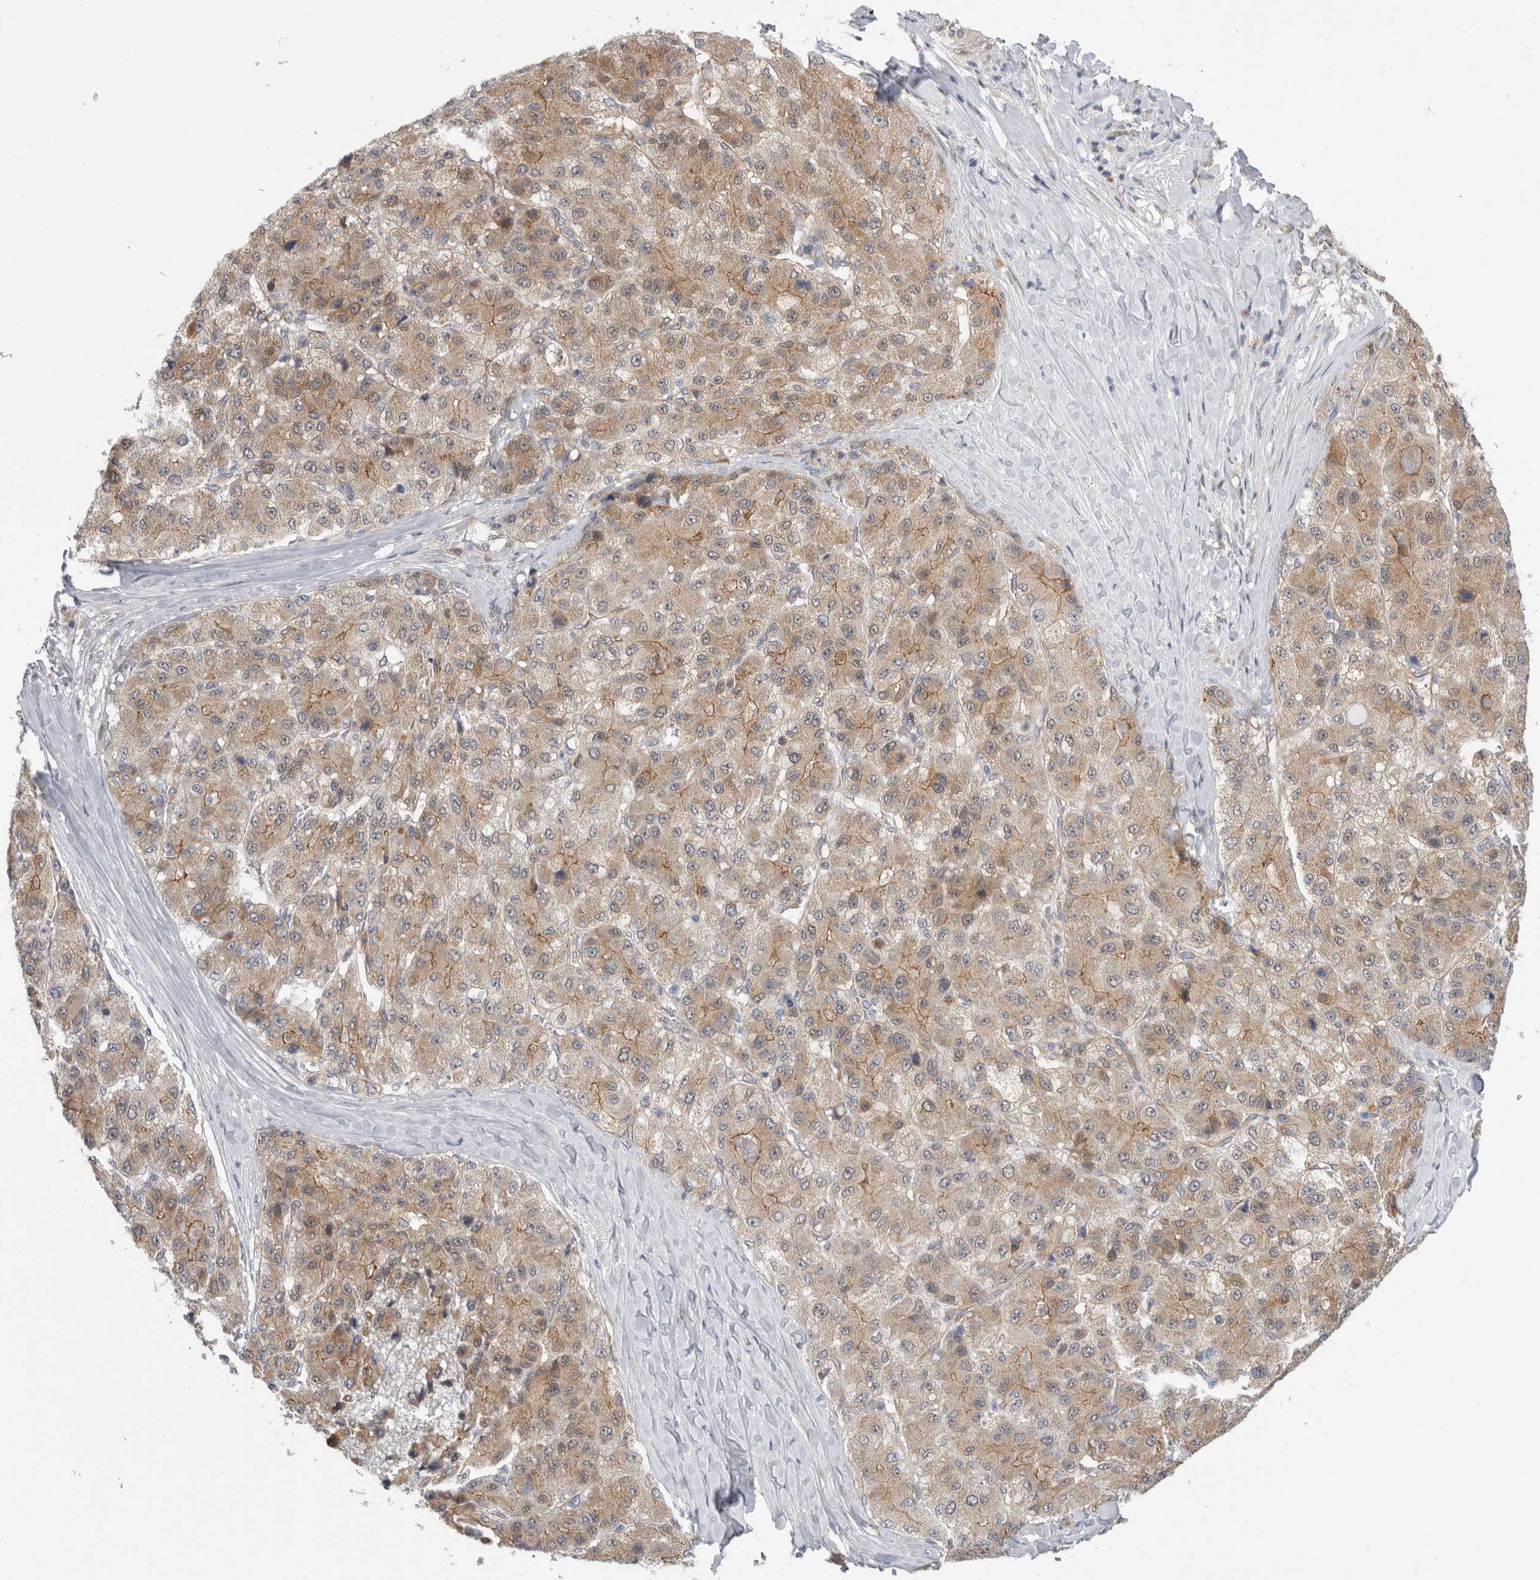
{"staining": {"intensity": "moderate", "quantity": ">75%", "location": "cytoplasmic/membranous"}, "tissue": "liver cancer", "cell_type": "Tumor cells", "image_type": "cancer", "snomed": [{"axis": "morphology", "description": "Carcinoma, Hepatocellular, NOS"}, {"axis": "topography", "description": "Liver"}], "caption": "Liver cancer (hepatocellular carcinoma) was stained to show a protein in brown. There is medium levels of moderate cytoplasmic/membranous positivity in about >75% of tumor cells.", "gene": "TAFA5", "patient": {"sex": "male", "age": 80}}